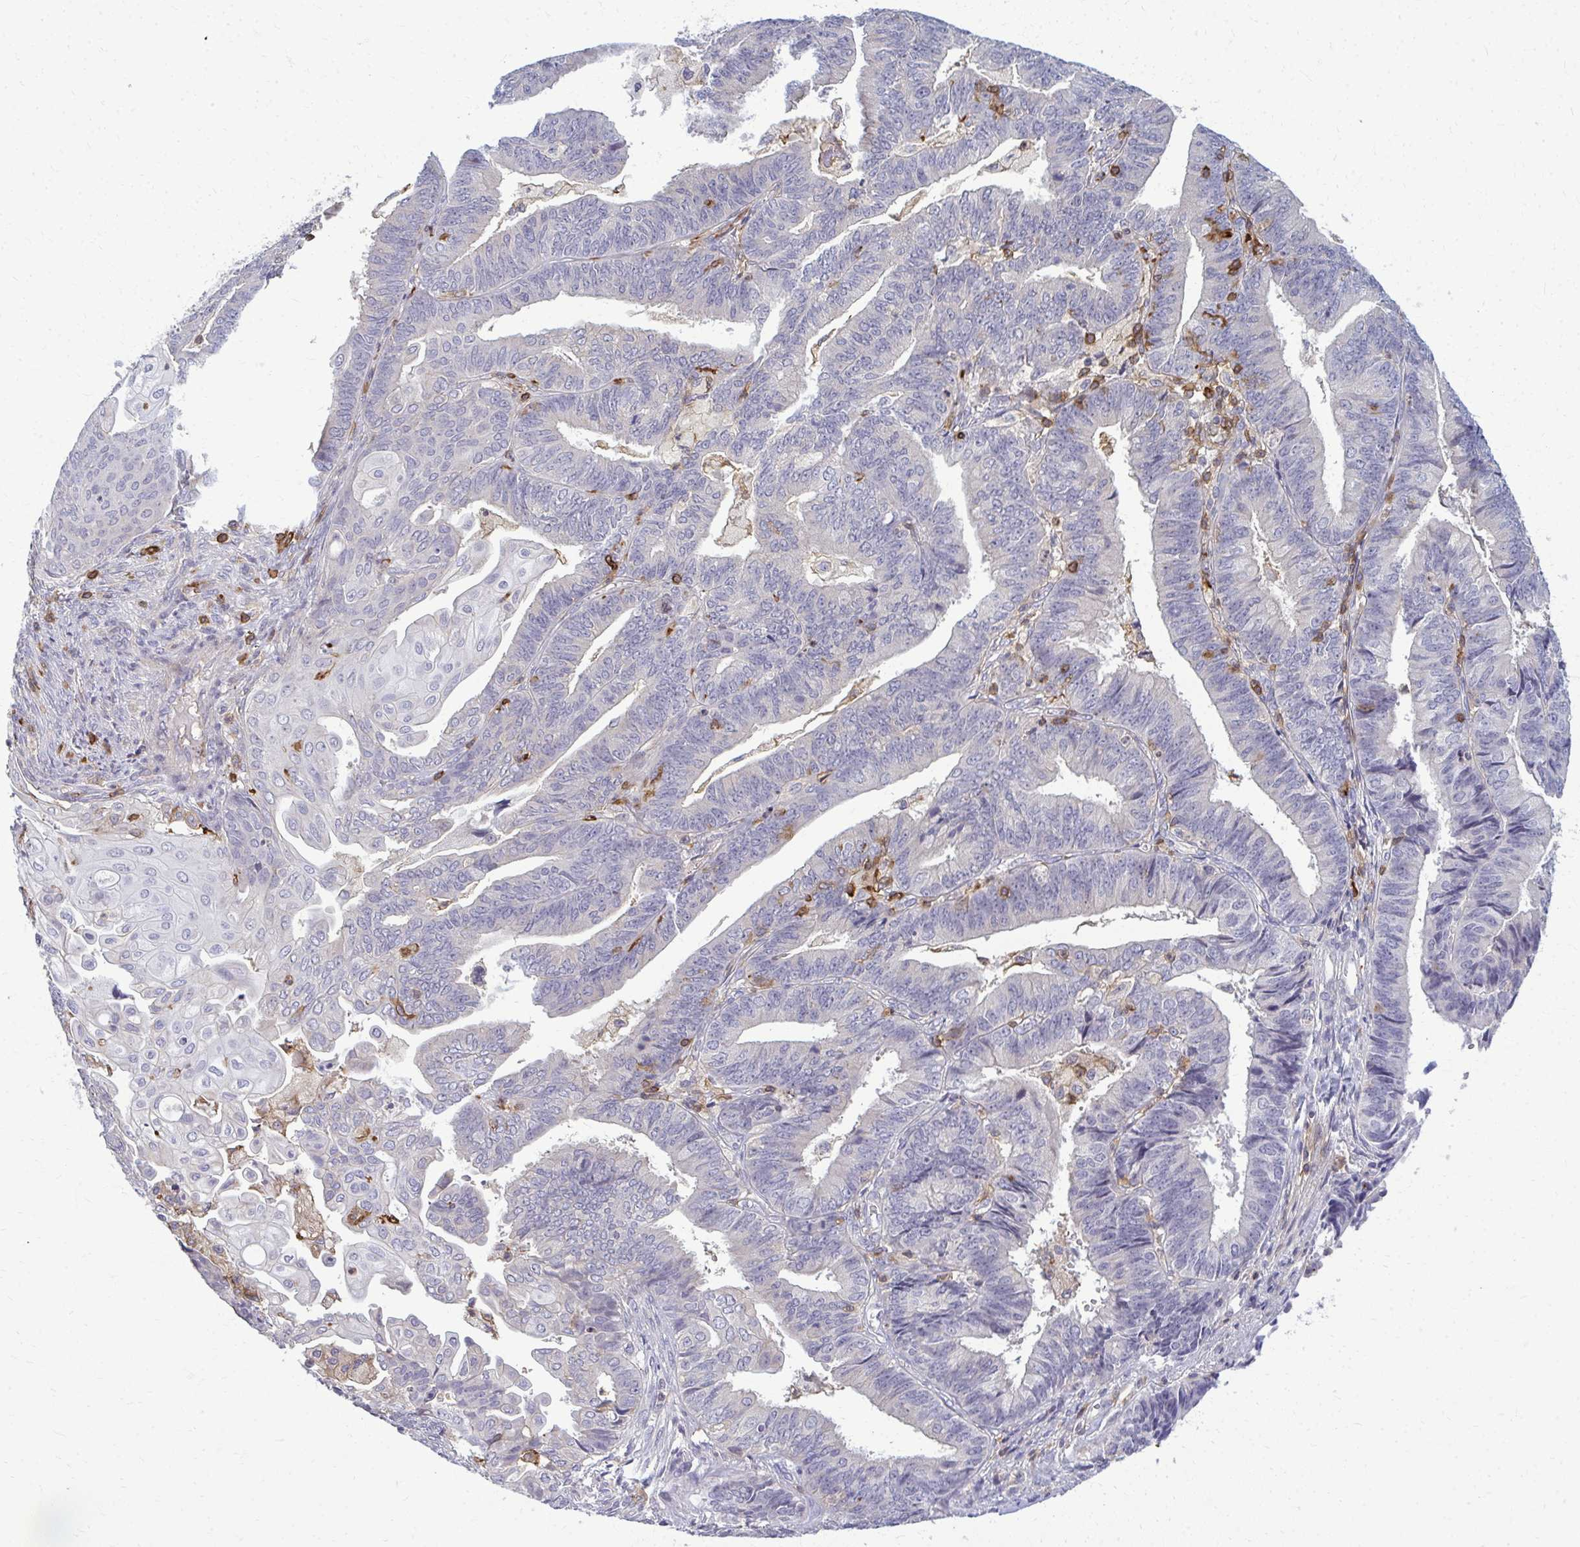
{"staining": {"intensity": "negative", "quantity": "none", "location": "none"}, "tissue": "endometrial cancer", "cell_type": "Tumor cells", "image_type": "cancer", "snomed": [{"axis": "morphology", "description": "Adenocarcinoma, NOS"}, {"axis": "topography", "description": "Endometrium"}], "caption": "Immunohistochemistry (IHC) image of neoplastic tissue: adenocarcinoma (endometrial) stained with DAB (3,3'-diaminobenzidine) exhibits no significant protein positivity in tumor cells.", "gene": "AP5M1", "patient": {"sex": "female", "age": 73}}